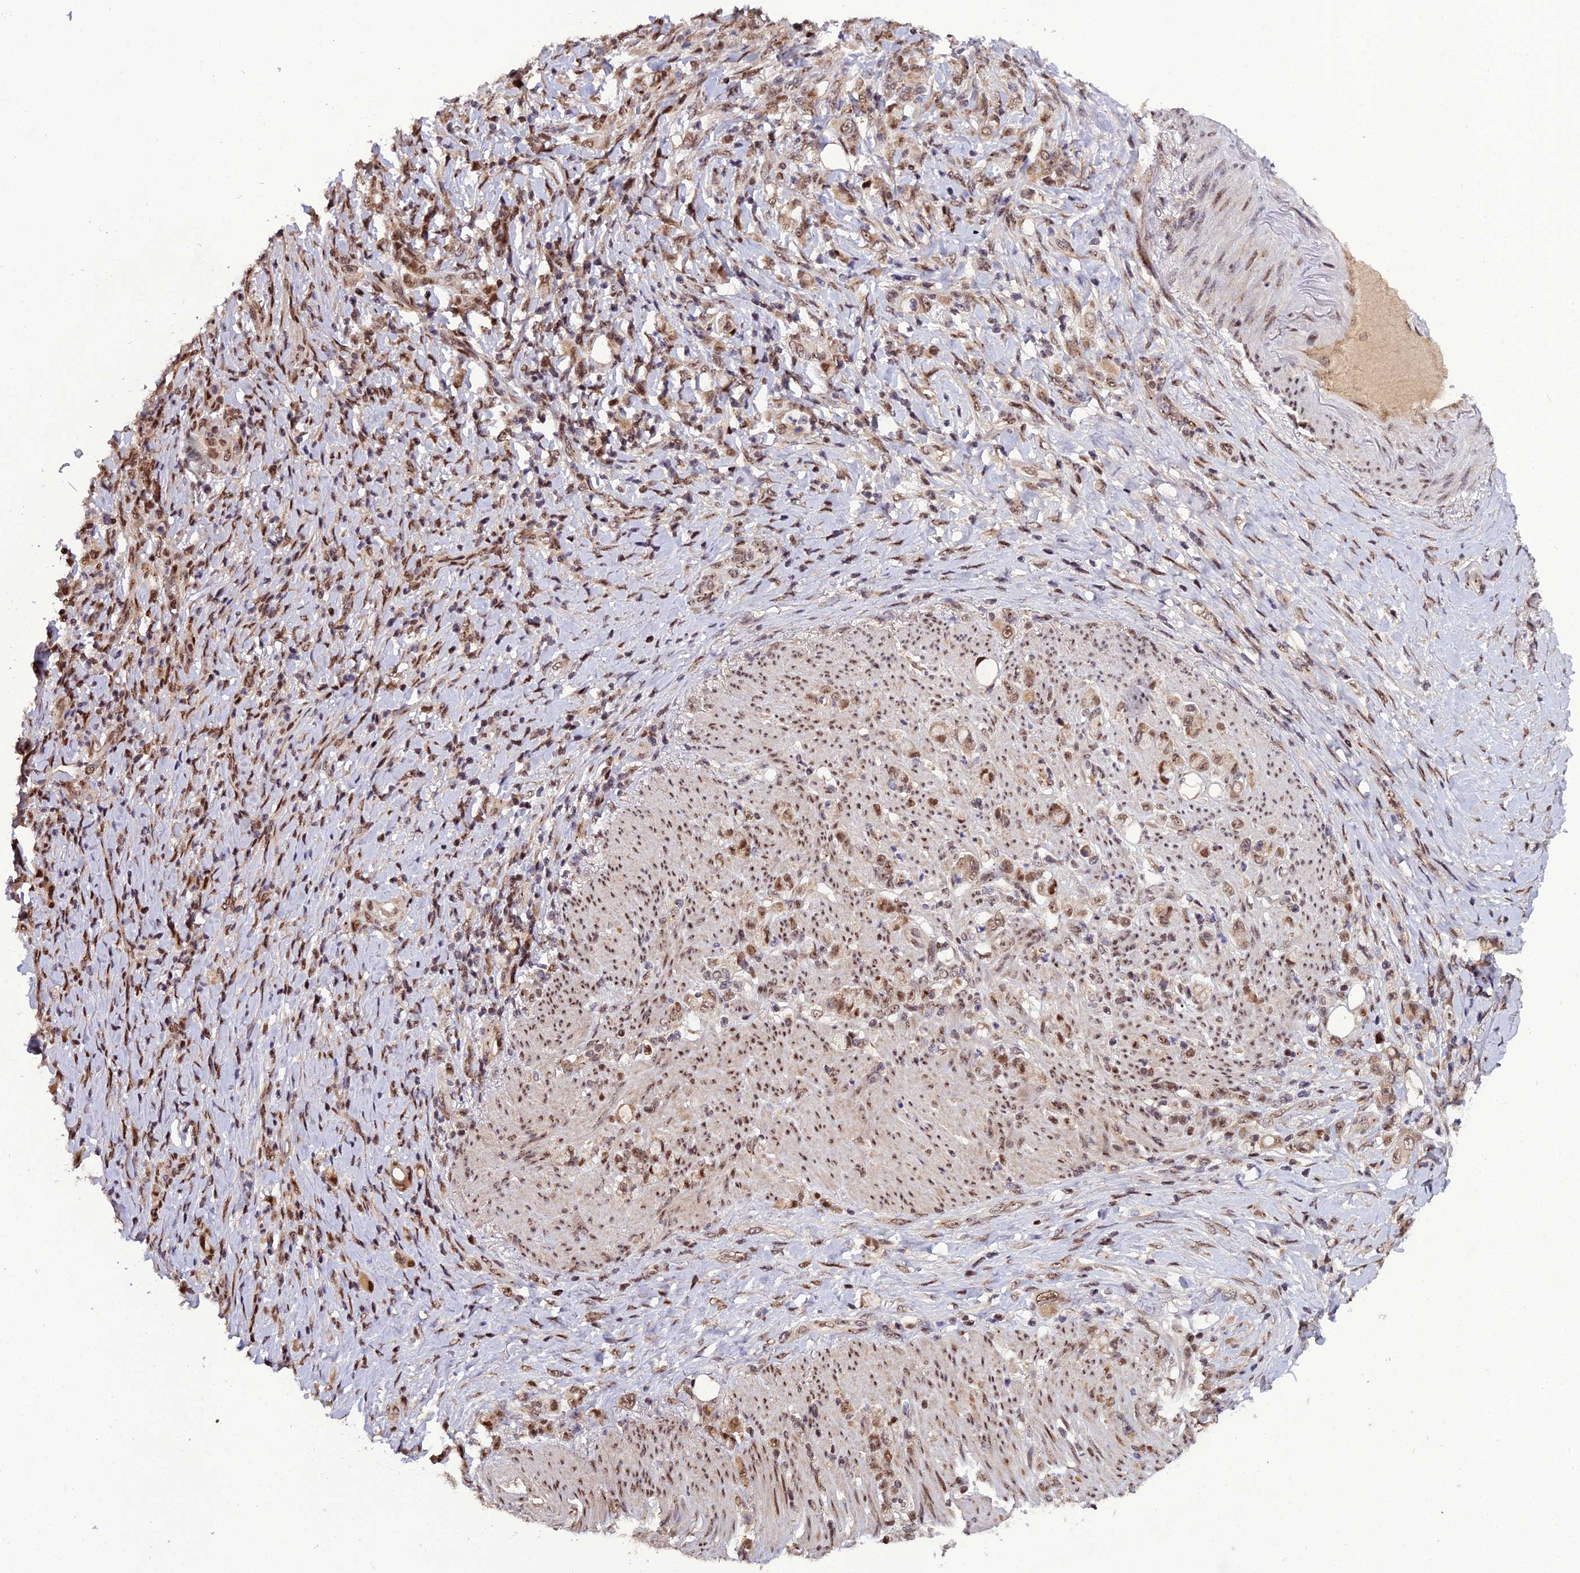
{"staining": {"intensity": "moderate", "quantity": ">75%", "location": "nuclear"}, "tissue": "stomach cancer", "cell_type": "Tumor cells", "image_type": "cancer", "snomed": [{"axis": "morphology", "description": "Normal tissue, NOS"}, {"axis": "morphology", "description": "Adenocarcinoma, NOS"}, {"axis": "topography", "description": "Stomach"}], "caption": "Immunohistochemical staining of human stomach cancer reveals medium levels of moderate nuclear positivity in about >75% of tumor cells.", "gene": "ARL2", "patient": {"sex": "female", "age": 79}}